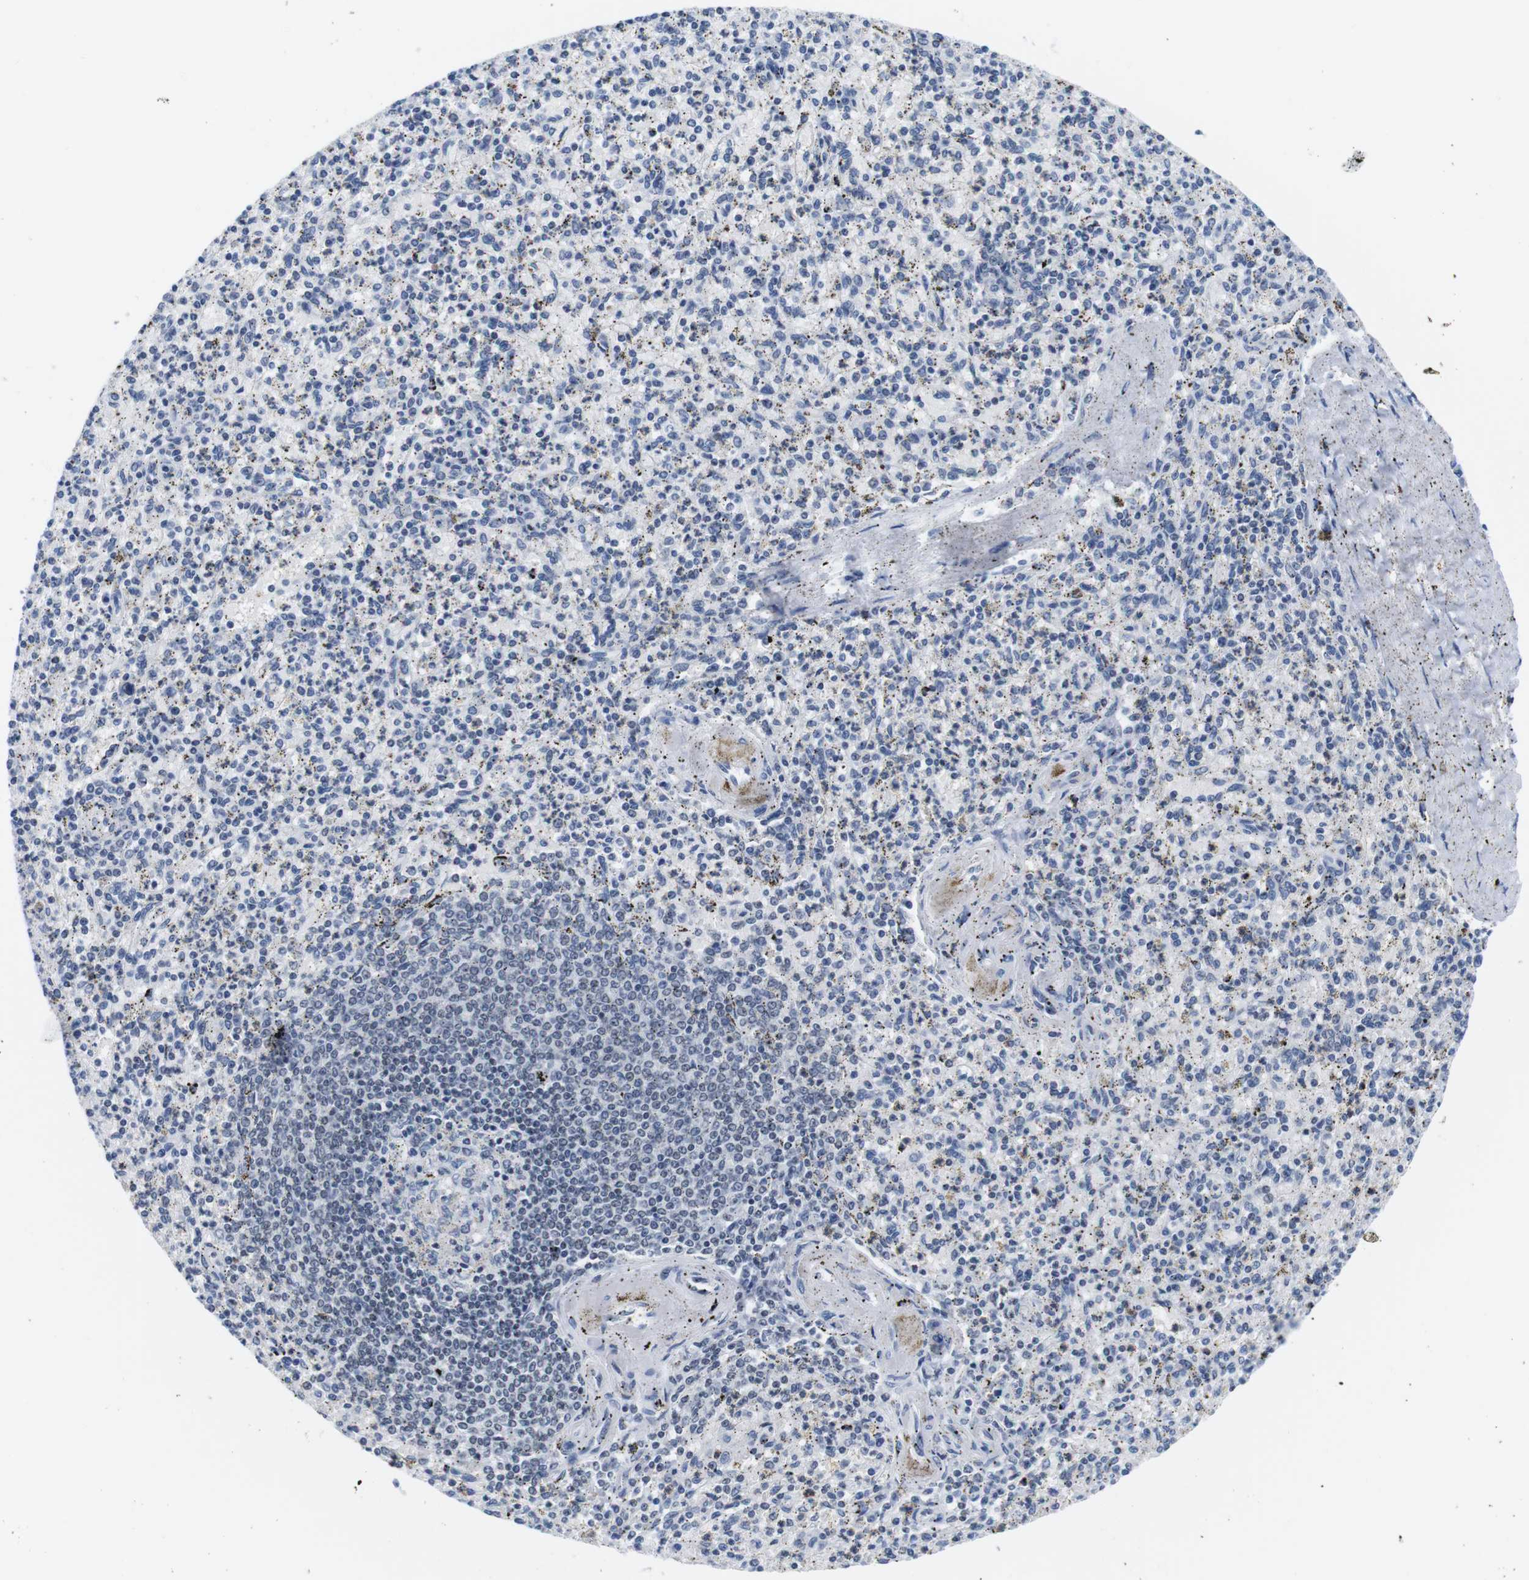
{"staining": {"intensity": "negative", "quantity": "none", "location": "none"}, "tissue": "spleen", "cell_type": "Cells in red pulp", "image_type": "normal", "snomed": [{"axis": "morphology", "description": "Normal tissue, NOS"}, {"axis": "topography", "description": "Spleen"}], "caption": "Unremarkable spleen was stained to show a protein in brown. There is no significant expression in cells in red pulp. (Brightfield microscopy of DAB immunohistochemistry (IHC) at high magnification).", "gene": "IFI16", "patient": {"sex": "male", "age": 72}}